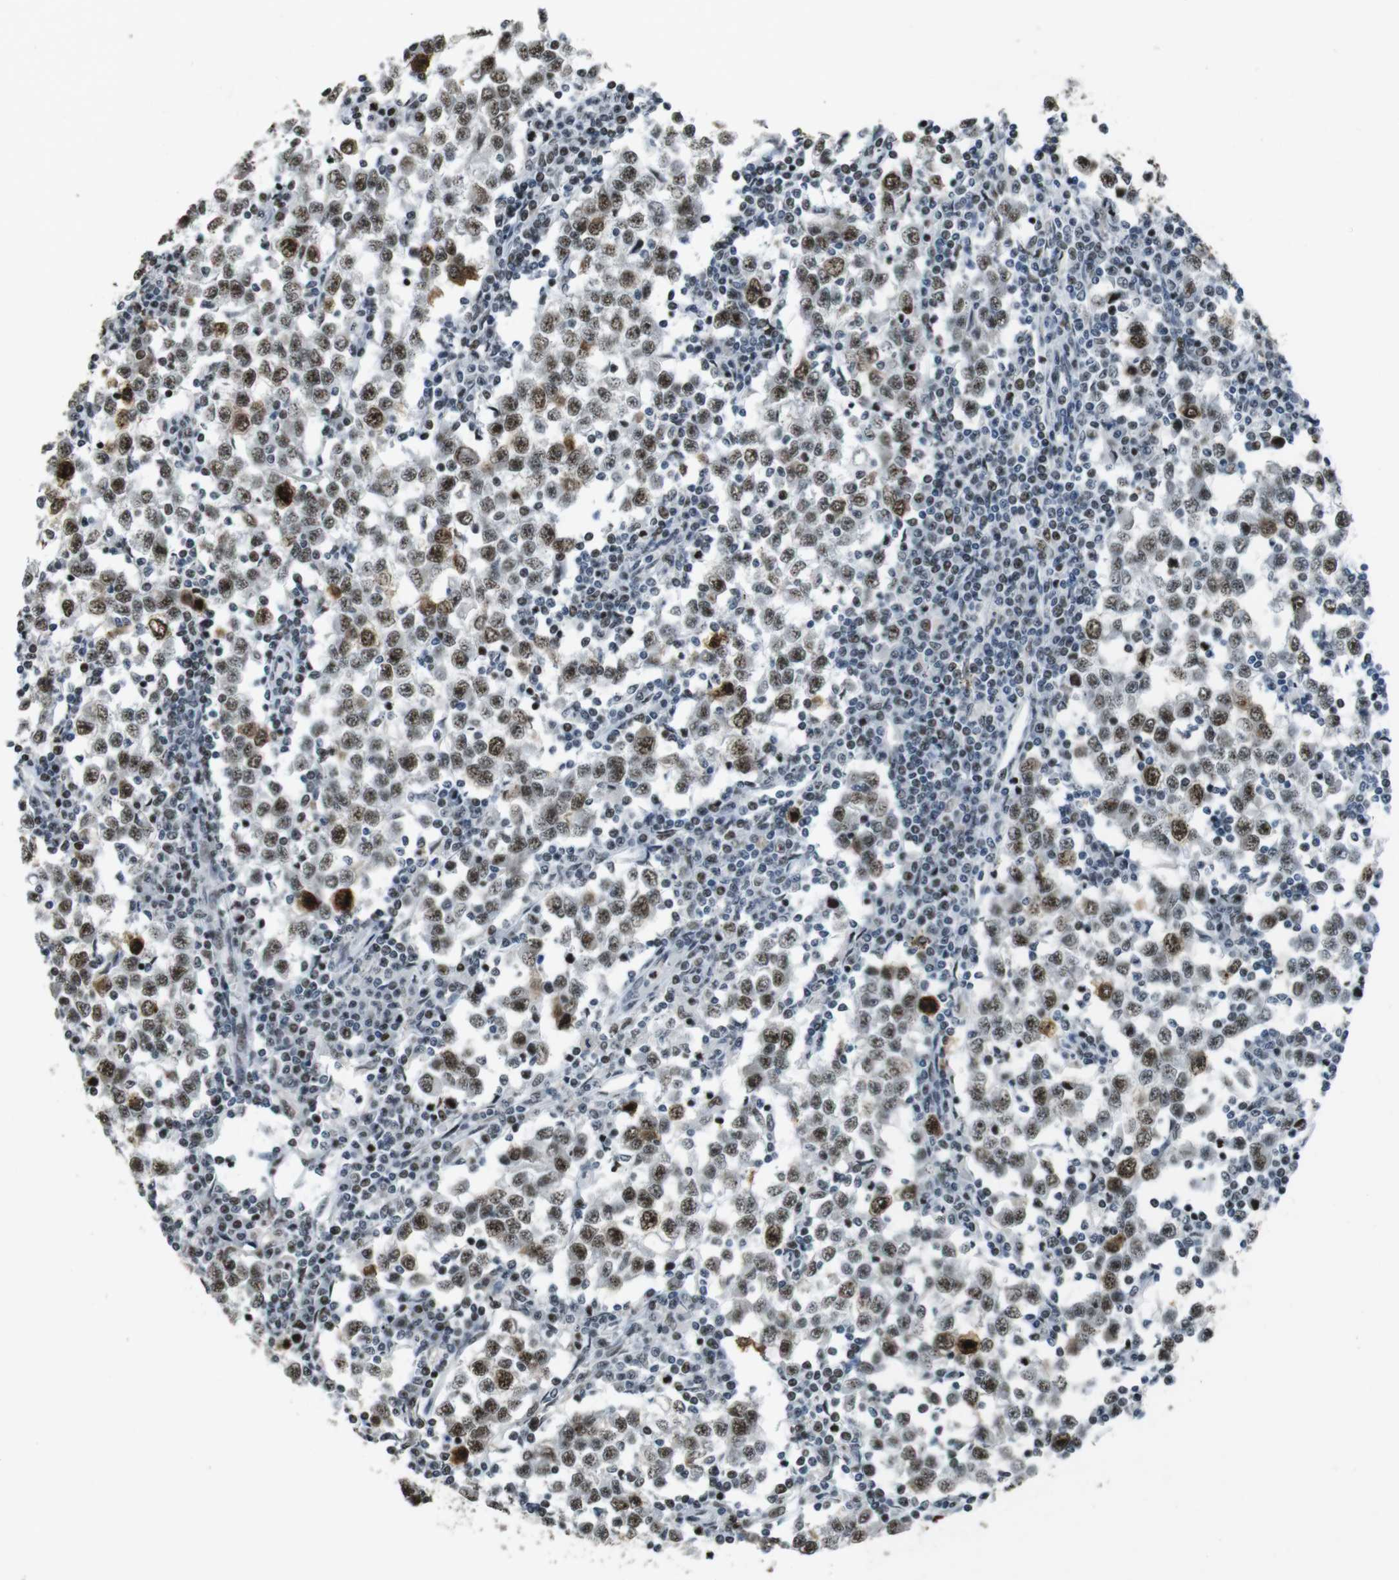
{"staining": {"intensity": "moderate", "quantity": ">75%", "location": "nuclear"}, "tissue": "testis cancer", "cell_type": "Tumor cells", "image_type": "cancer", "snomed": [{"axis": "morphology", "description": "Seminoma, NOS"}, {"axis": "topography", "description": "Testis"}], "caption": "Moderate nuclear positivity for a protein is identified in approximately >75% of tumor cells of testis seminoma using immunohistochemistry.", "gene": "CSNK2B", "patient": {"sex": "male", "age": 65}}